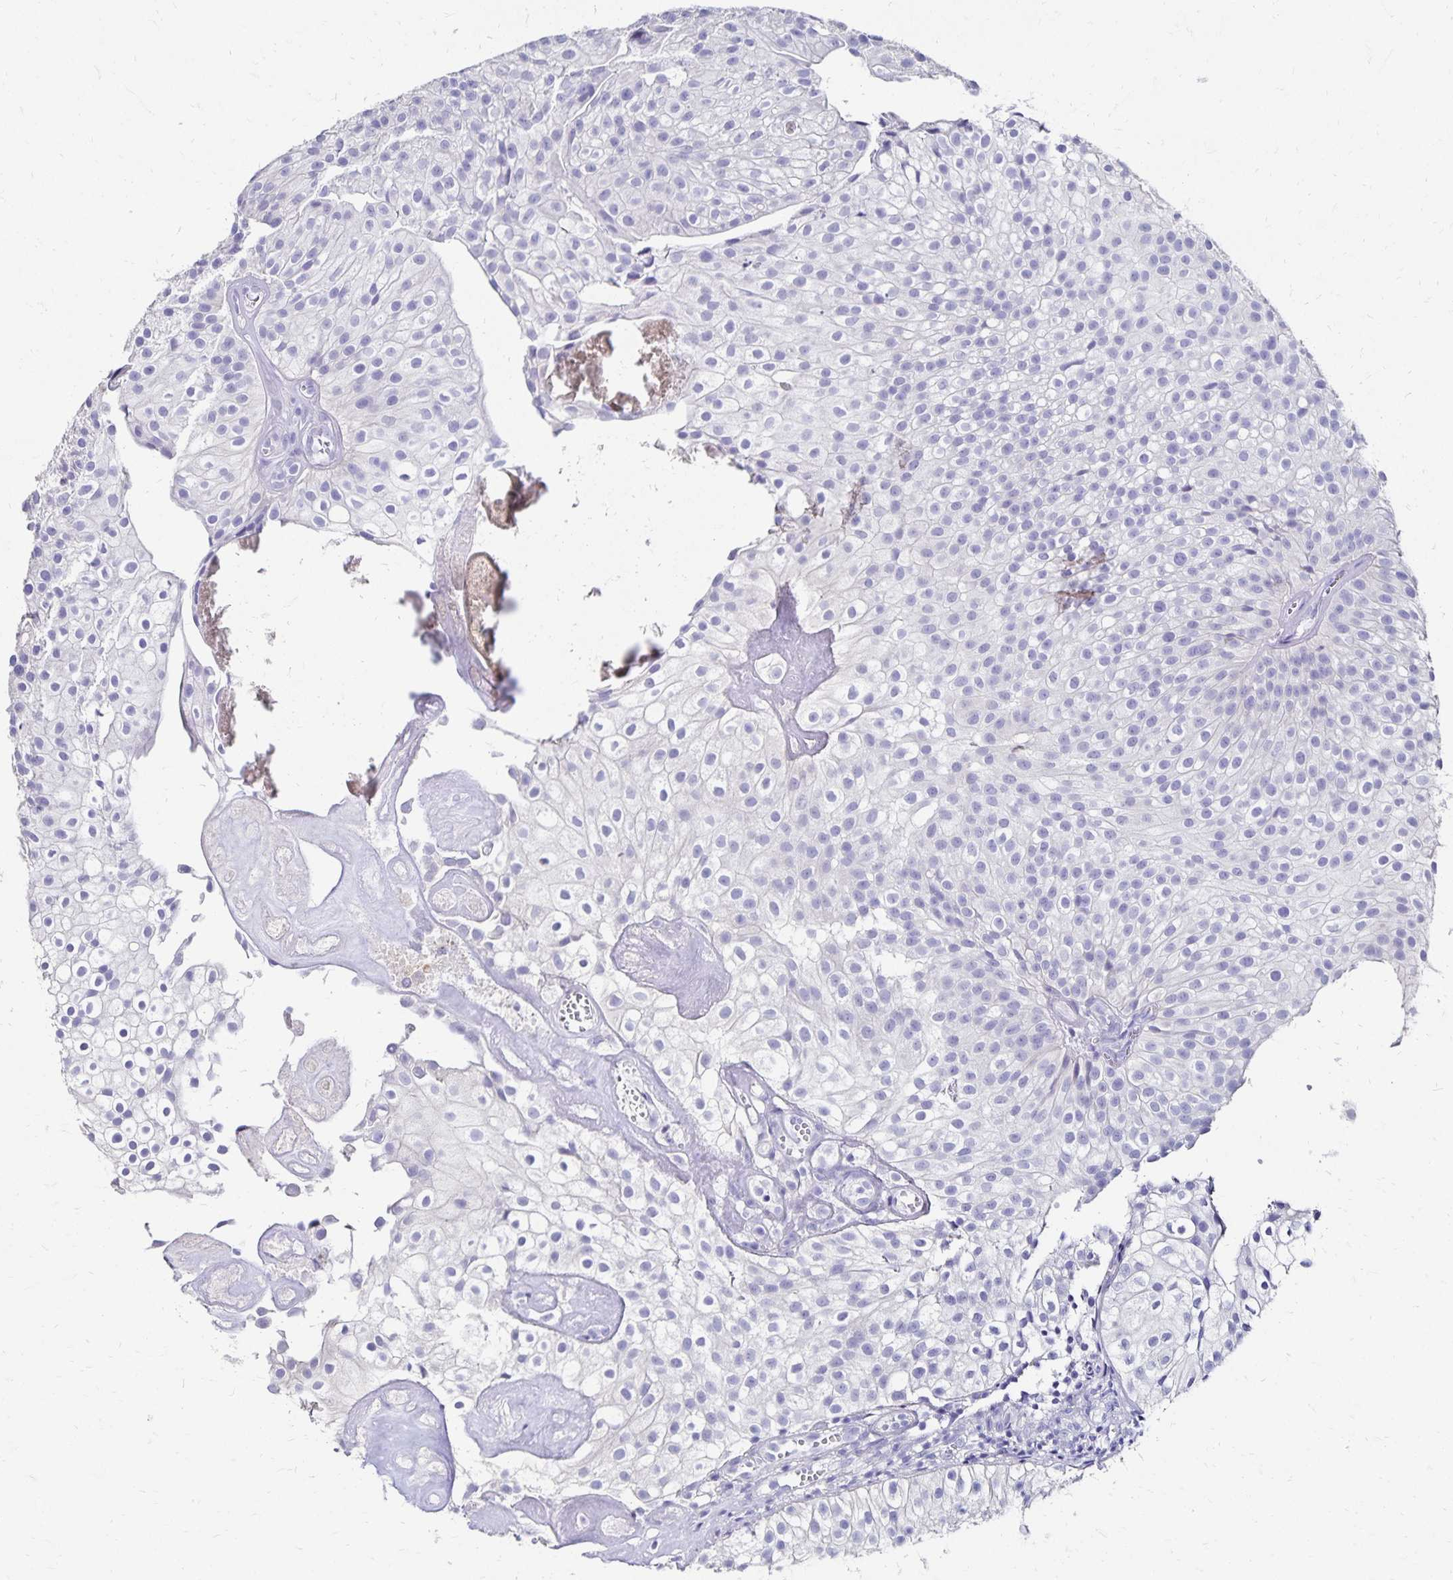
{"staining": {"intensity": "negative", "quantity": "none", "location": "none"}, "tissue": "urothelial cancer", "cell_type": "Tumor cells", "image_type": "cancer", "snomed": [{"axis": "morphology", "description": "Urothelial carcinoma, Low grade"}, {"axis": "topography", "description": "Urinary bladder"}], "caption": "High magnification brightfield microscopy of urothelial carcinoma (low-grade) stained with DAB (brown) and counterstained with hematoxylin (blue): tumor cells show no significant positivity. (Stains: DAB immunohistochemistry (IHC) with hematoxylin counter stain, Microscopy: brightfield microscopy at high magnification).", "gene": "DYNLT4", "patient": {"sex": "male", "age": 70}}